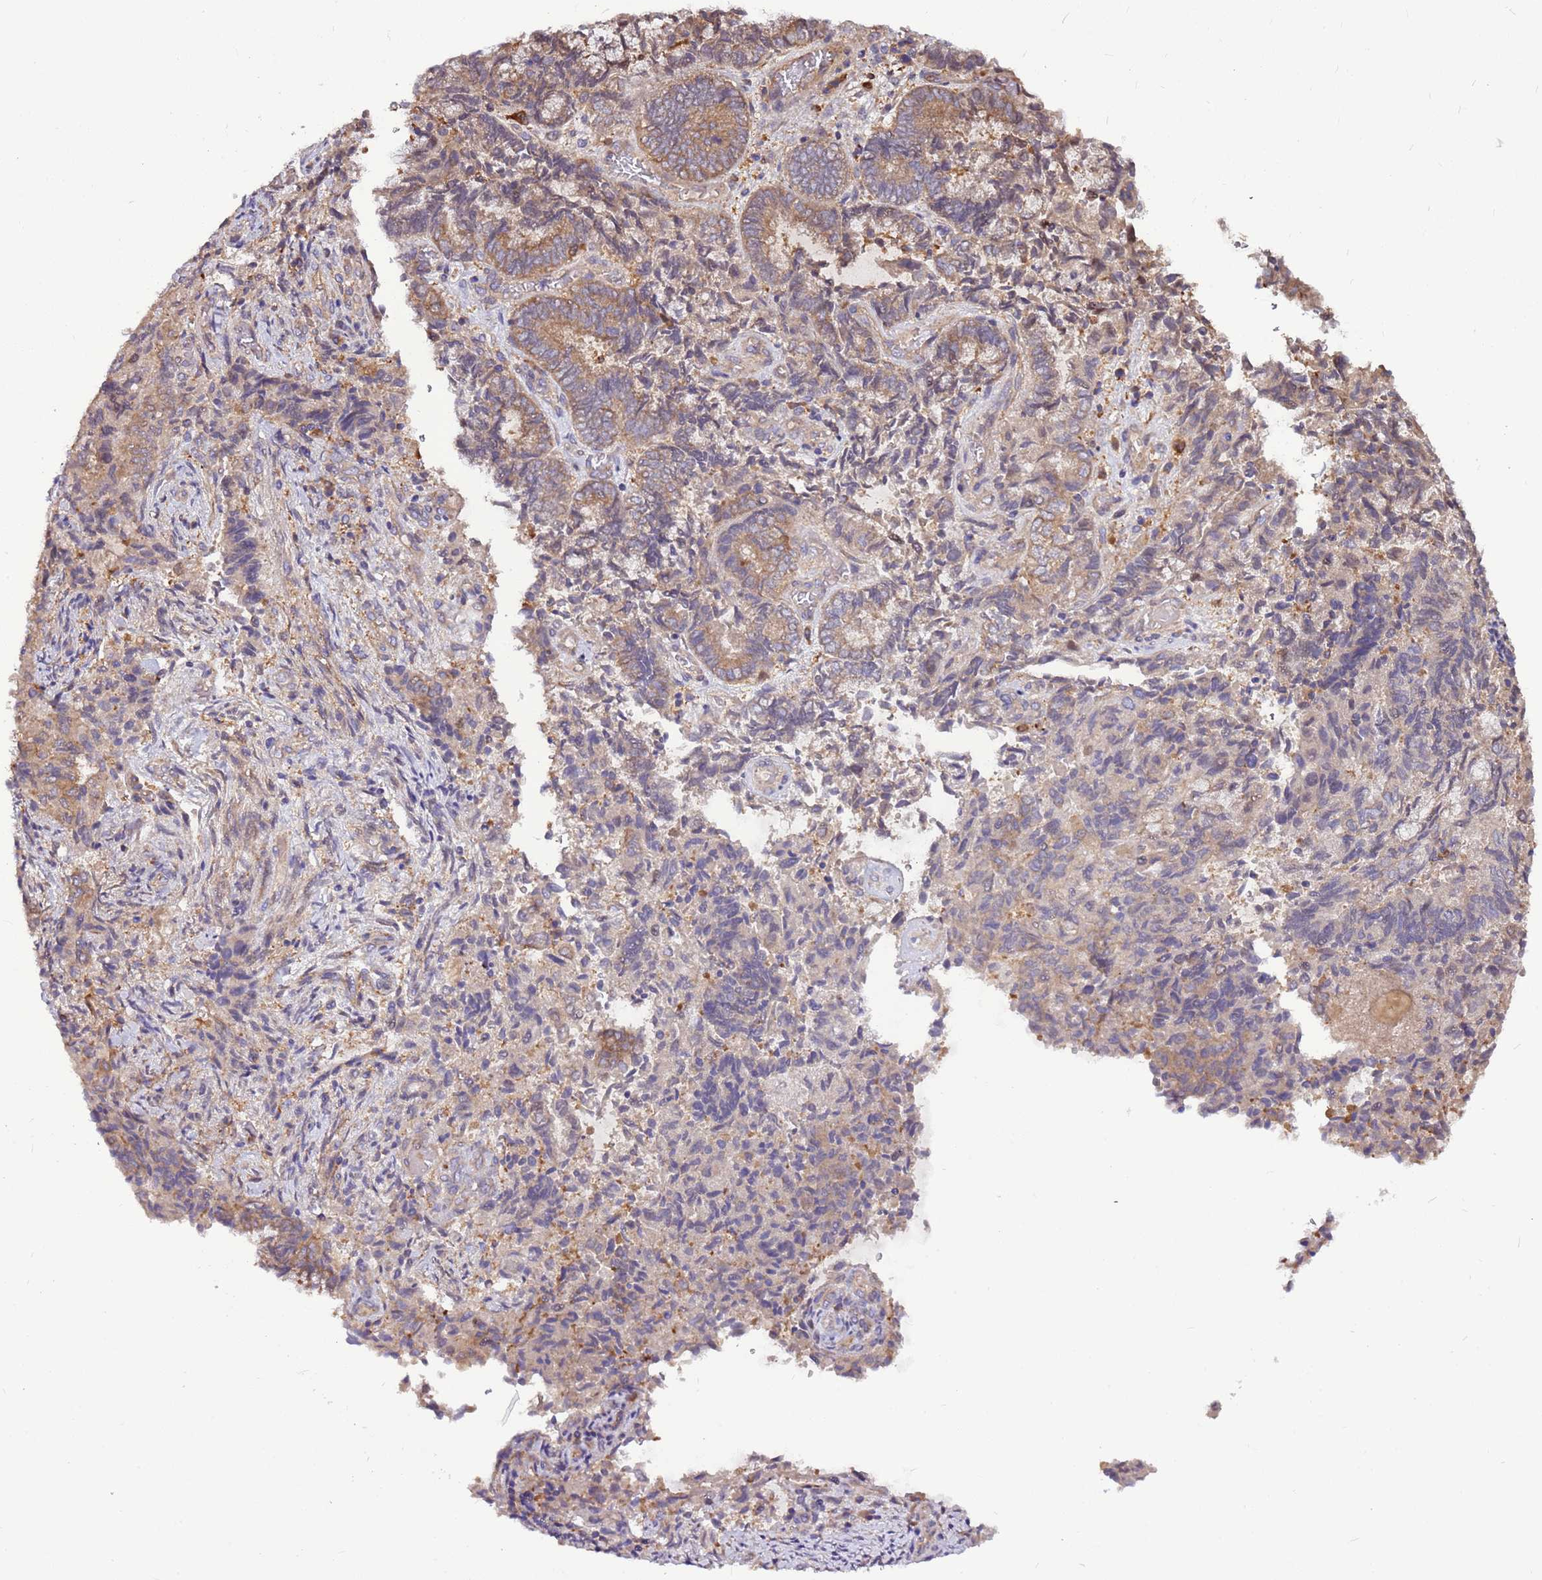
{"staining": {"intensity": "moderate", "quantity": "25%-75%", "location": "cytoplasmic/membranous"}, "tissue": "endometrial cancer", "cell_type": "Tumor cells", "image_type": "cancer", "snomed": [{"axis": "morphology", "description": "Adenocarcinoma, NOS"}, {"axis": "topography", "description": "Endometrium"}], "caption": "Moderate cytoplasmic/membranous protein expression is identified in about 25%-75% of tumor cells in endometrial cancer. The staining was performed using DAB, with brown indicating positive protein expression. Nuclei are stained blue with hematoxylin.", "gene": "ATXN2L", "patient": {"sex": "female", "age": 80}}